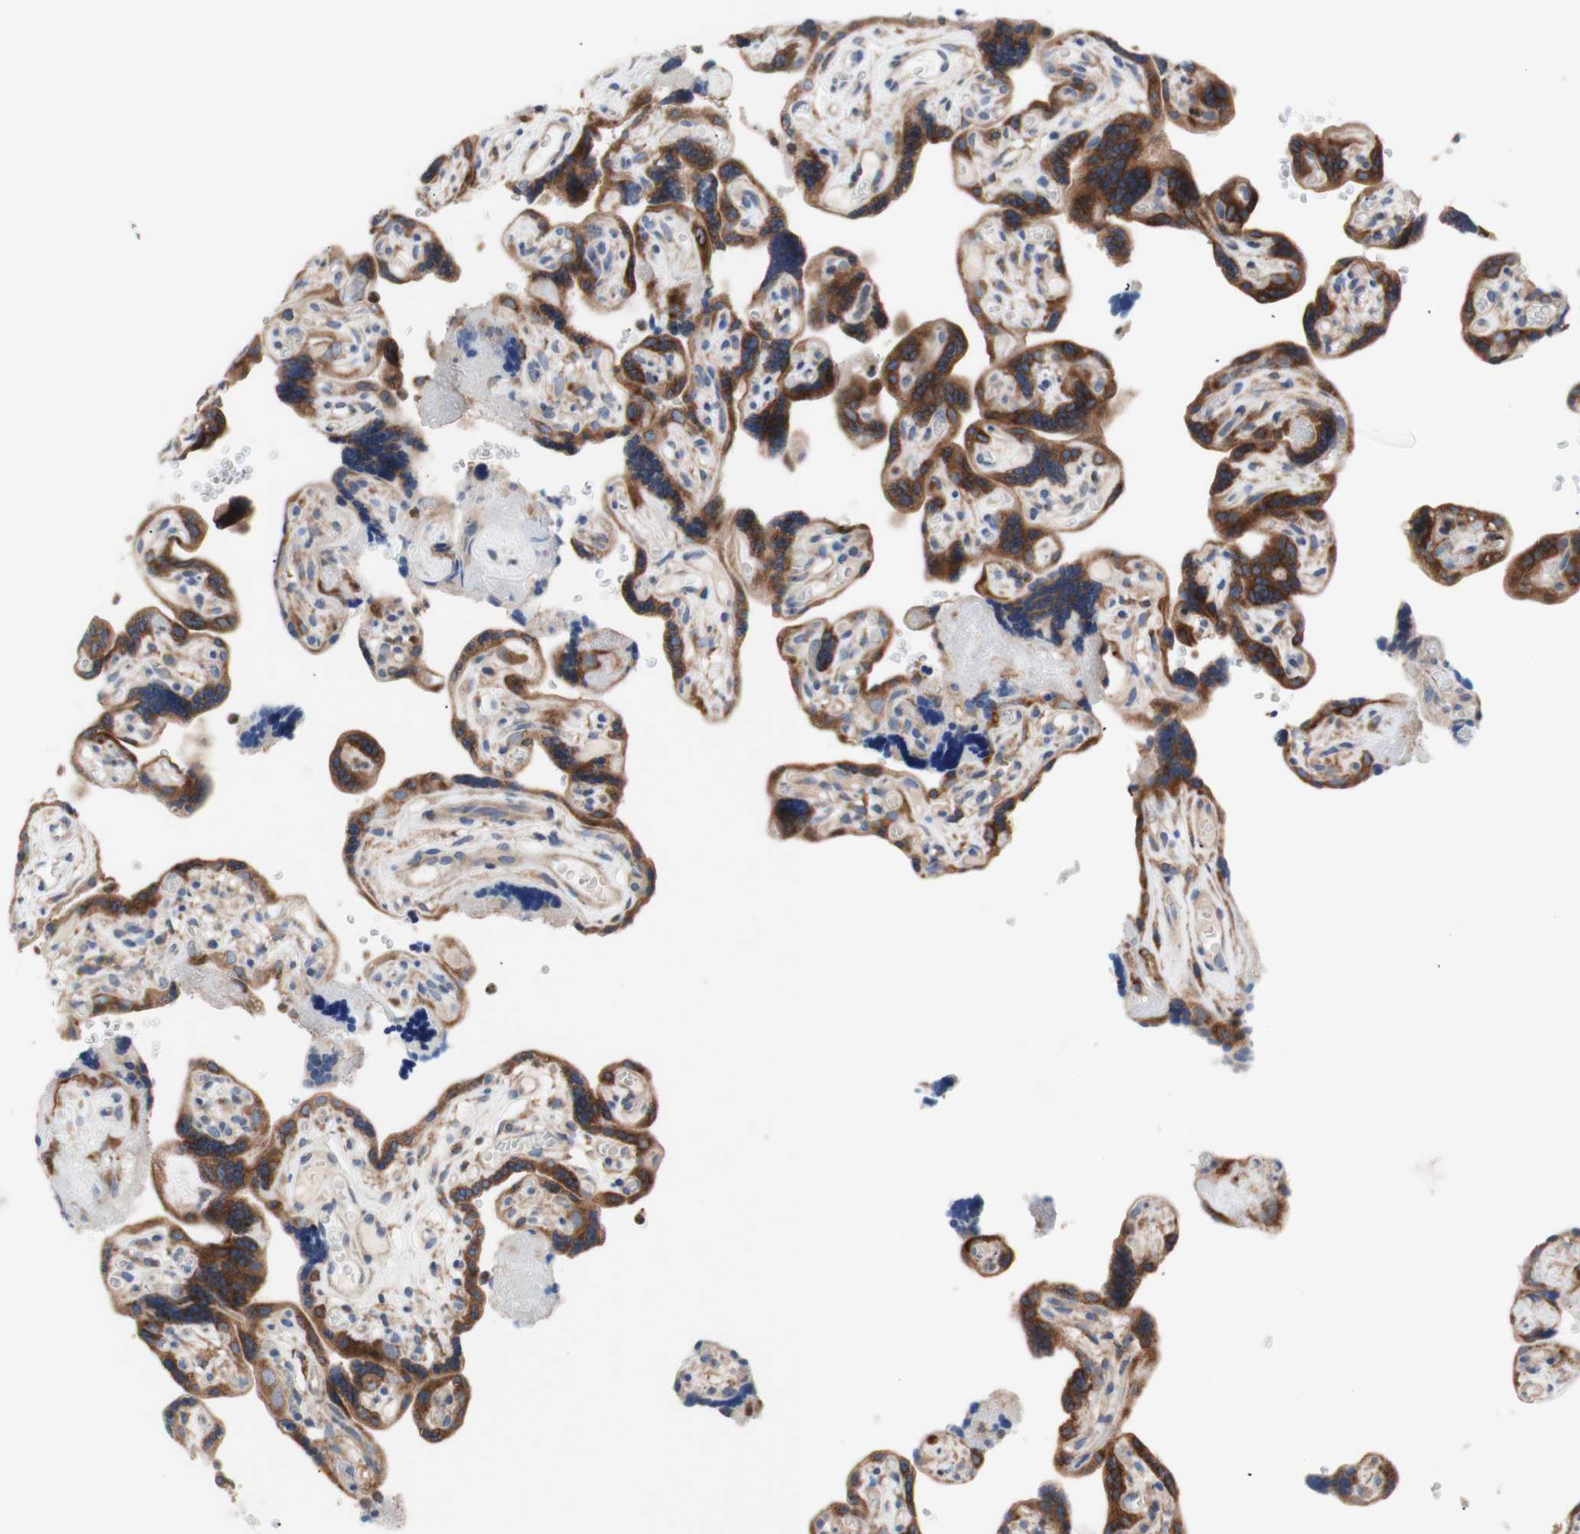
{"staining": {"intensity": "strong", "quantity": ">75%", "location": "cytoplasmic/membranous"}, "tissue": "placenta", "cell_type": "Decidual cells", "image_type": "normal", "snomed": [{"axis": "morphology", "description": "Normal tissue, NOS"}, {"axis": "topography", "description": "Placenta"}], "caption": "Placenta stained for a protein (brown) reveals strong cytoplasmic/membranous positive expression in approximately >75% of decidual cells.", "gene": "FMR1", "patient": {"sex": "female", "age": 30}}